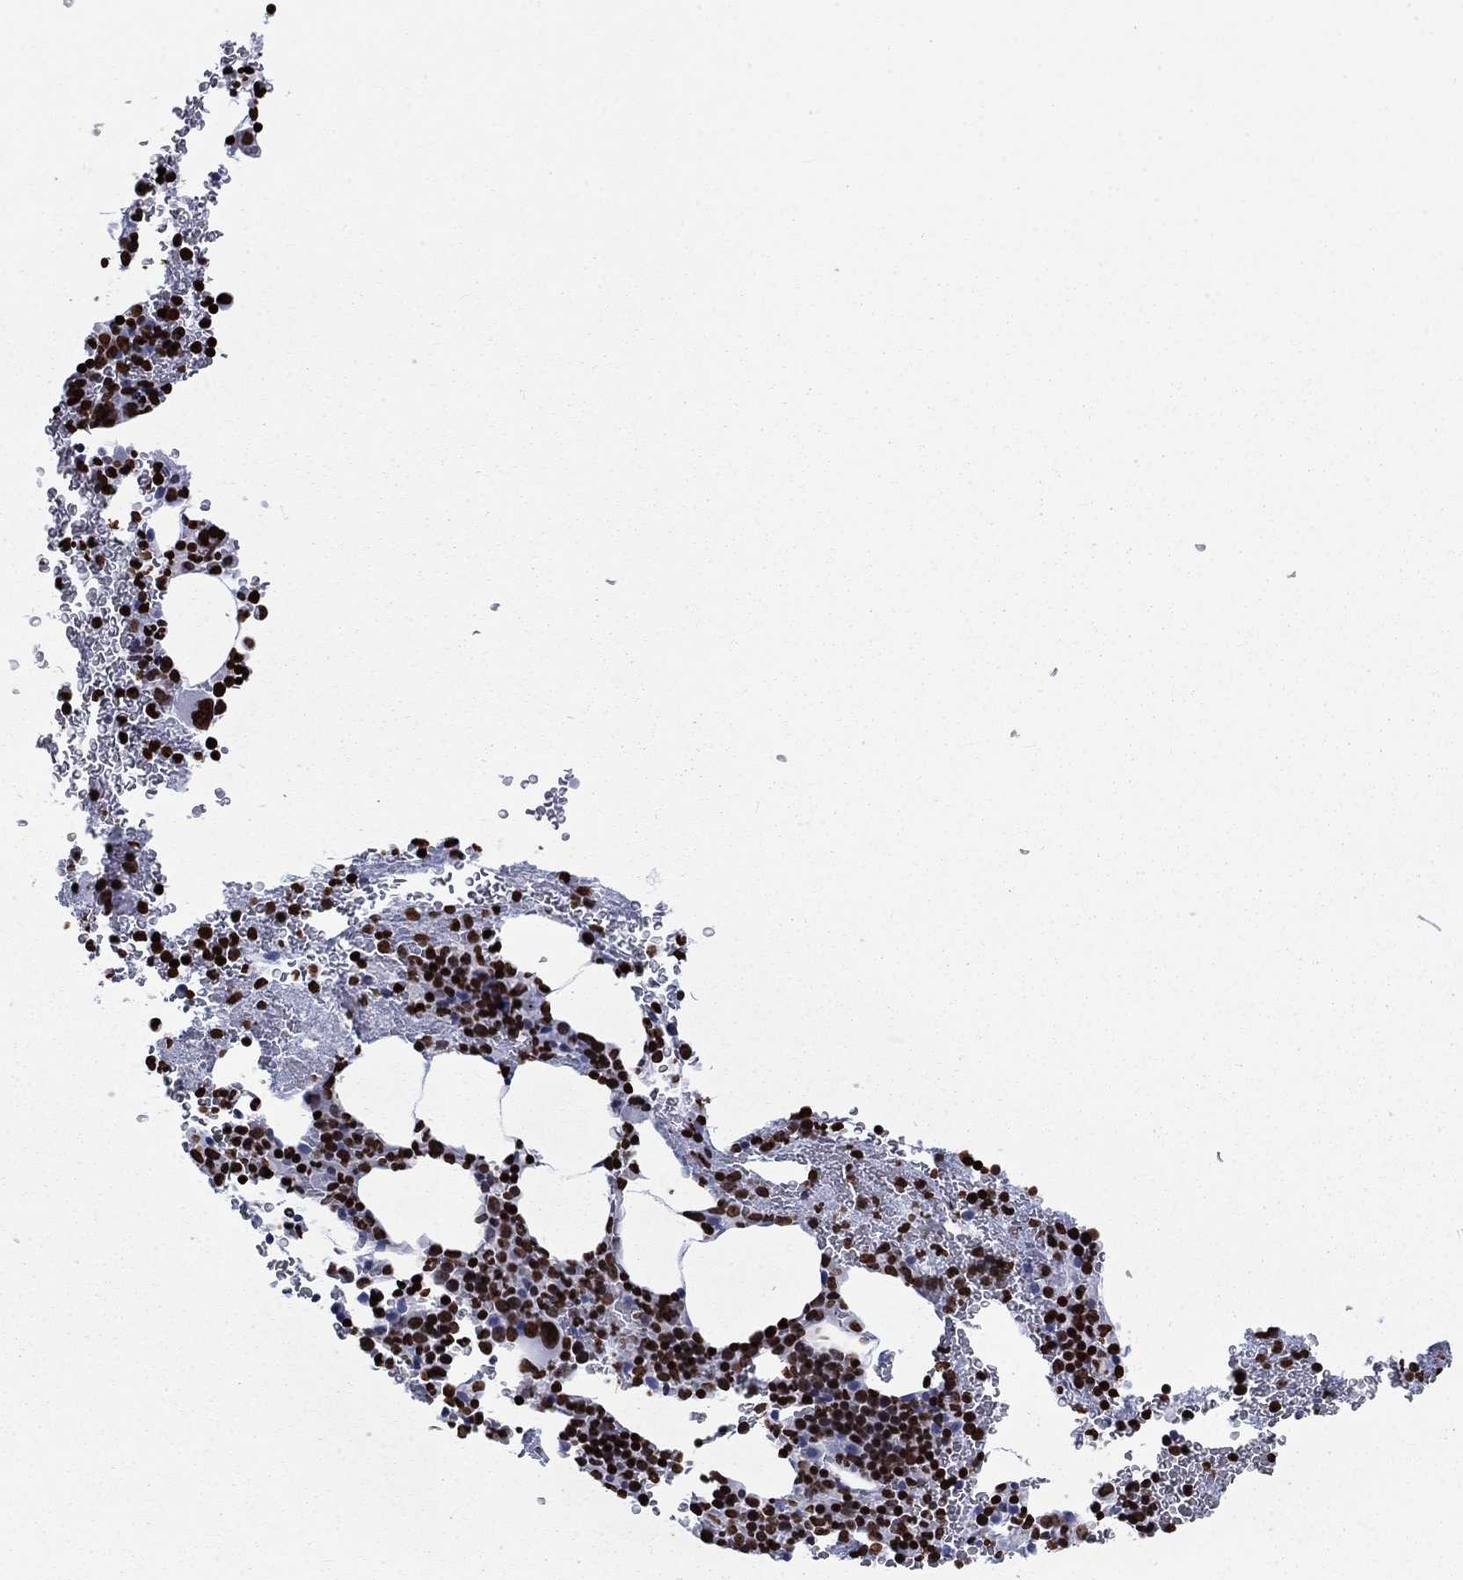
{"staining": {"intensity": "strong", "quantity": "25%-75%", "location": "nuclear"}, "tissue": "bone marrow", "cell_type": "Hematopoietic cells", "image_type": "normal", "snomed": [{"axis": "morphology", "description": "Normal tissue, NOS"}, {"axis": "topography", "description": "Bone marrow"}], "caption": "Unremarkable bone marrow exhibits strong nuclear expression in about 25%-75% of hematopoietic cells, visualized by immunohistochemistry. (brown staining indicates protein expression, while blue staining denotes nuclei).", "gene": "H1", "patient": {"sex": "male", "age": 50}}